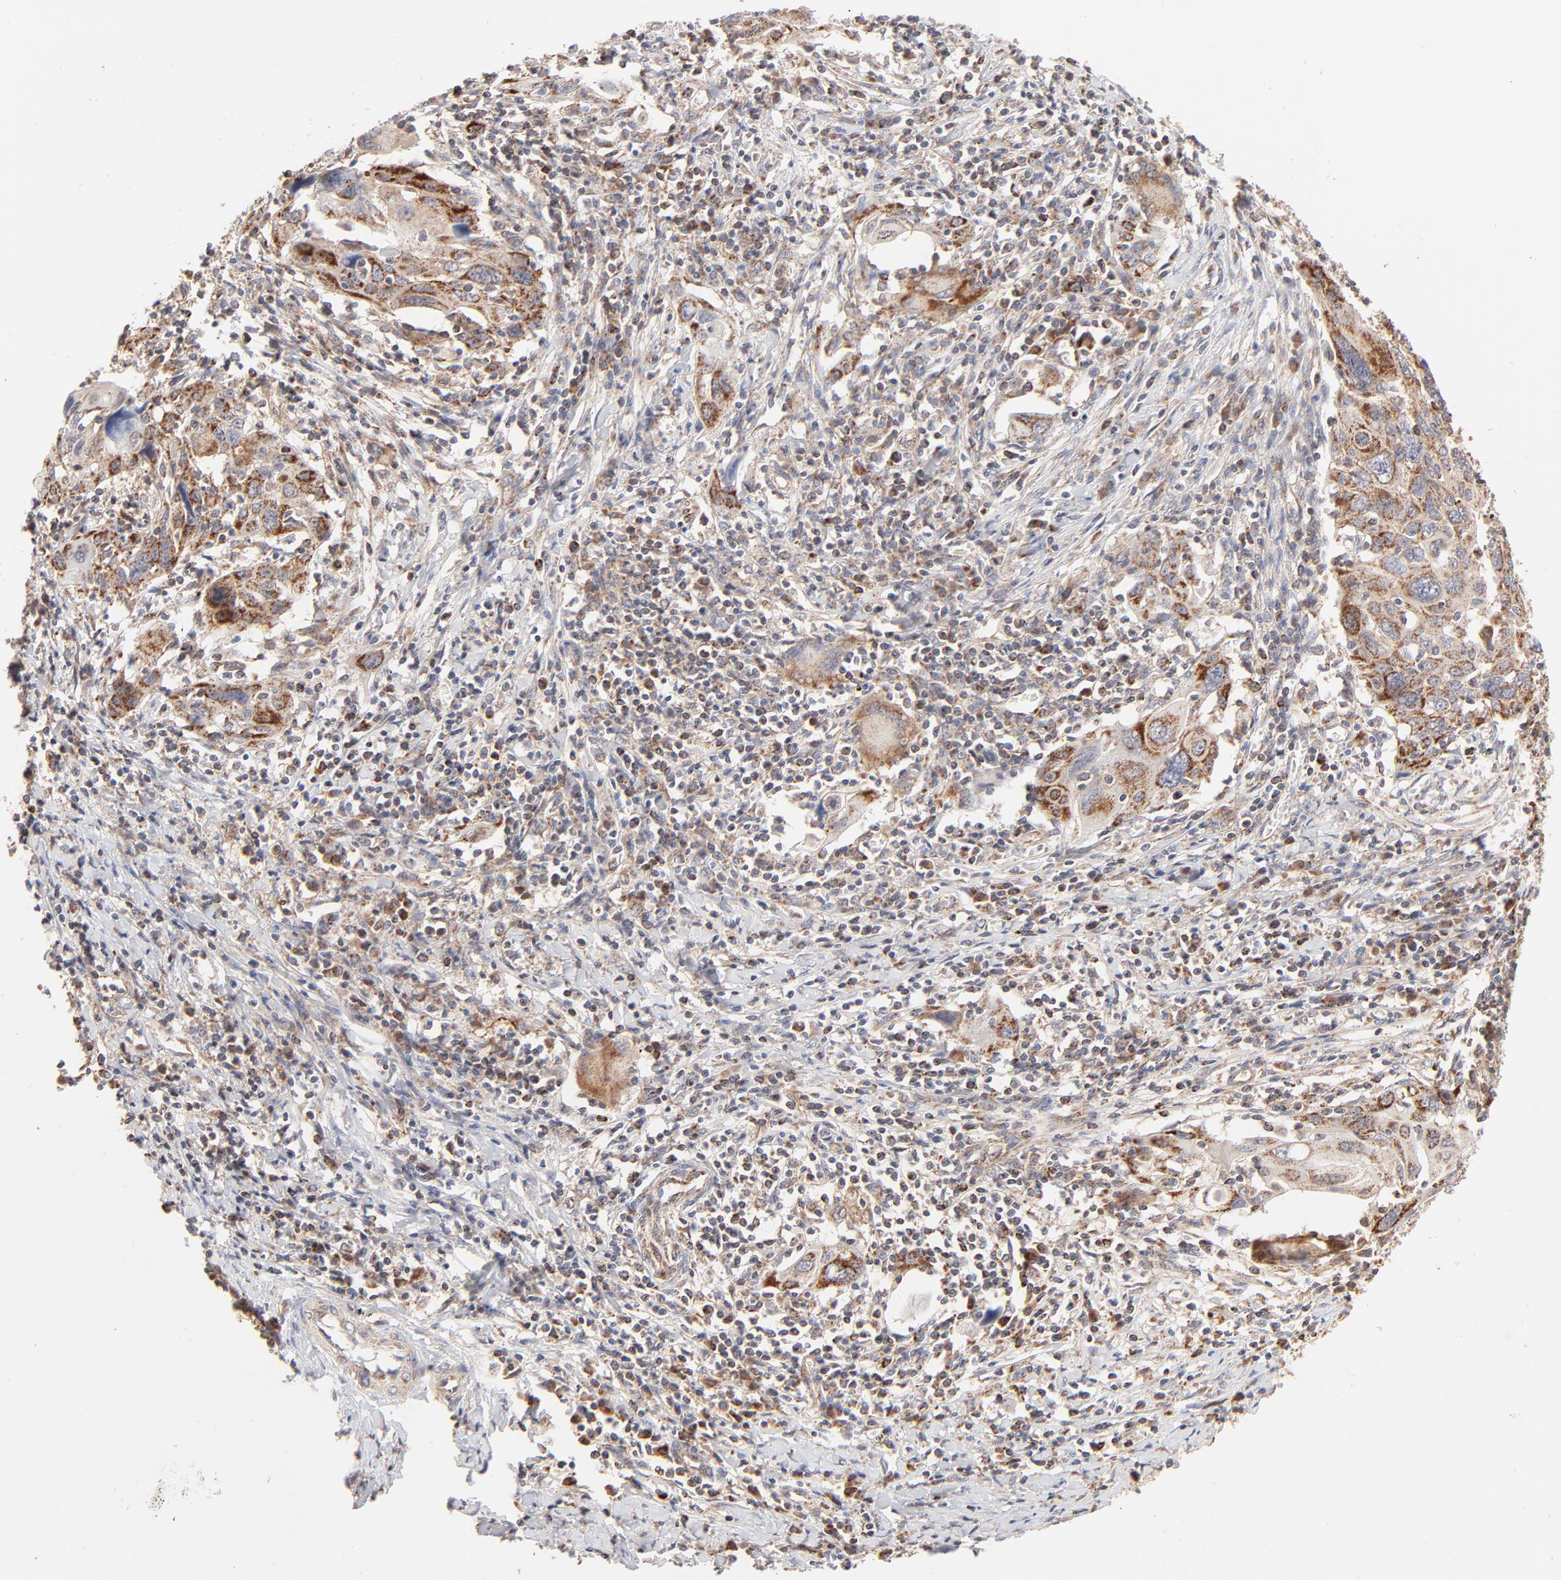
{"staining": {"intensity": "moderate", "quantity": "25%-75%", "location": "cytoplasmic/membranous"}, "tissue": "cervical cancer", "cell_type": "Tumor cells", "image_type": "cancer", "snomed": [{"axis": "morphology", "description": "Squamous cell carcinoma, NOS"}, {"axis": "topography", "description": "Cervix"}], "caption": "This photomicrograph demonstrates immunohistochemistry staining of cervical cancer, with medium moderate cytoplasmic/membranous positivity in about 25%-75% of tumor cells.", "gene": "CSPG4", "patient": {"sex": "female", "age": 54}}